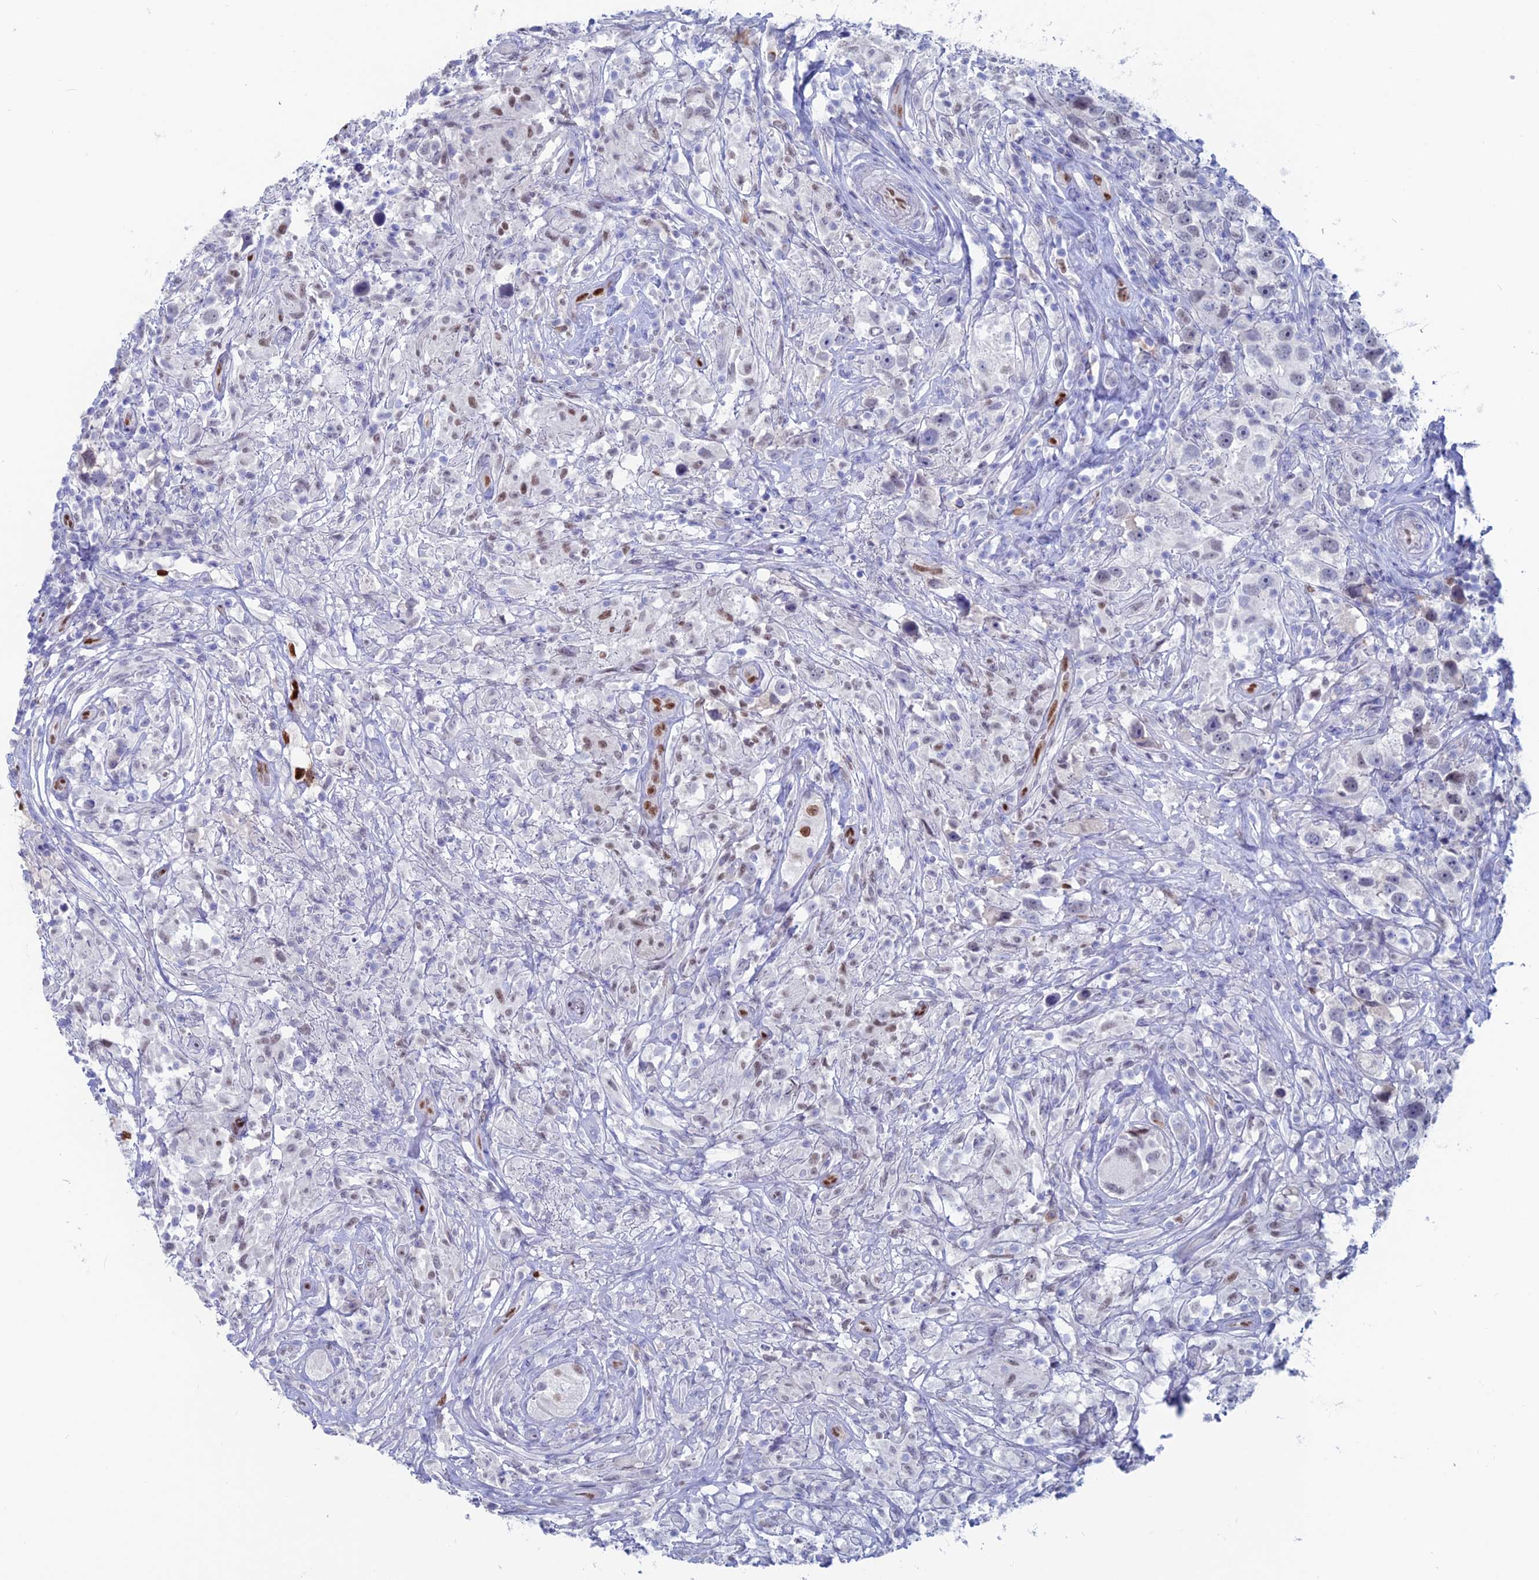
{"staining": {"intensity": "negative", "quantity": "none", "location": "none"}, "tissue": "testis cancer", "cell_type": "Tumor cells", "image_type": "cancer", "snomed": [{"axis": "morphology", "description": "Seminoma, NOS"}, {"axis": "topography", "description": "Testis"}], "caption": "Protein analysis of testis cancer displays no significant staining in tumor cells.", "gene": "NOL4L", "patient": {"sex": "male", "age": 49}}